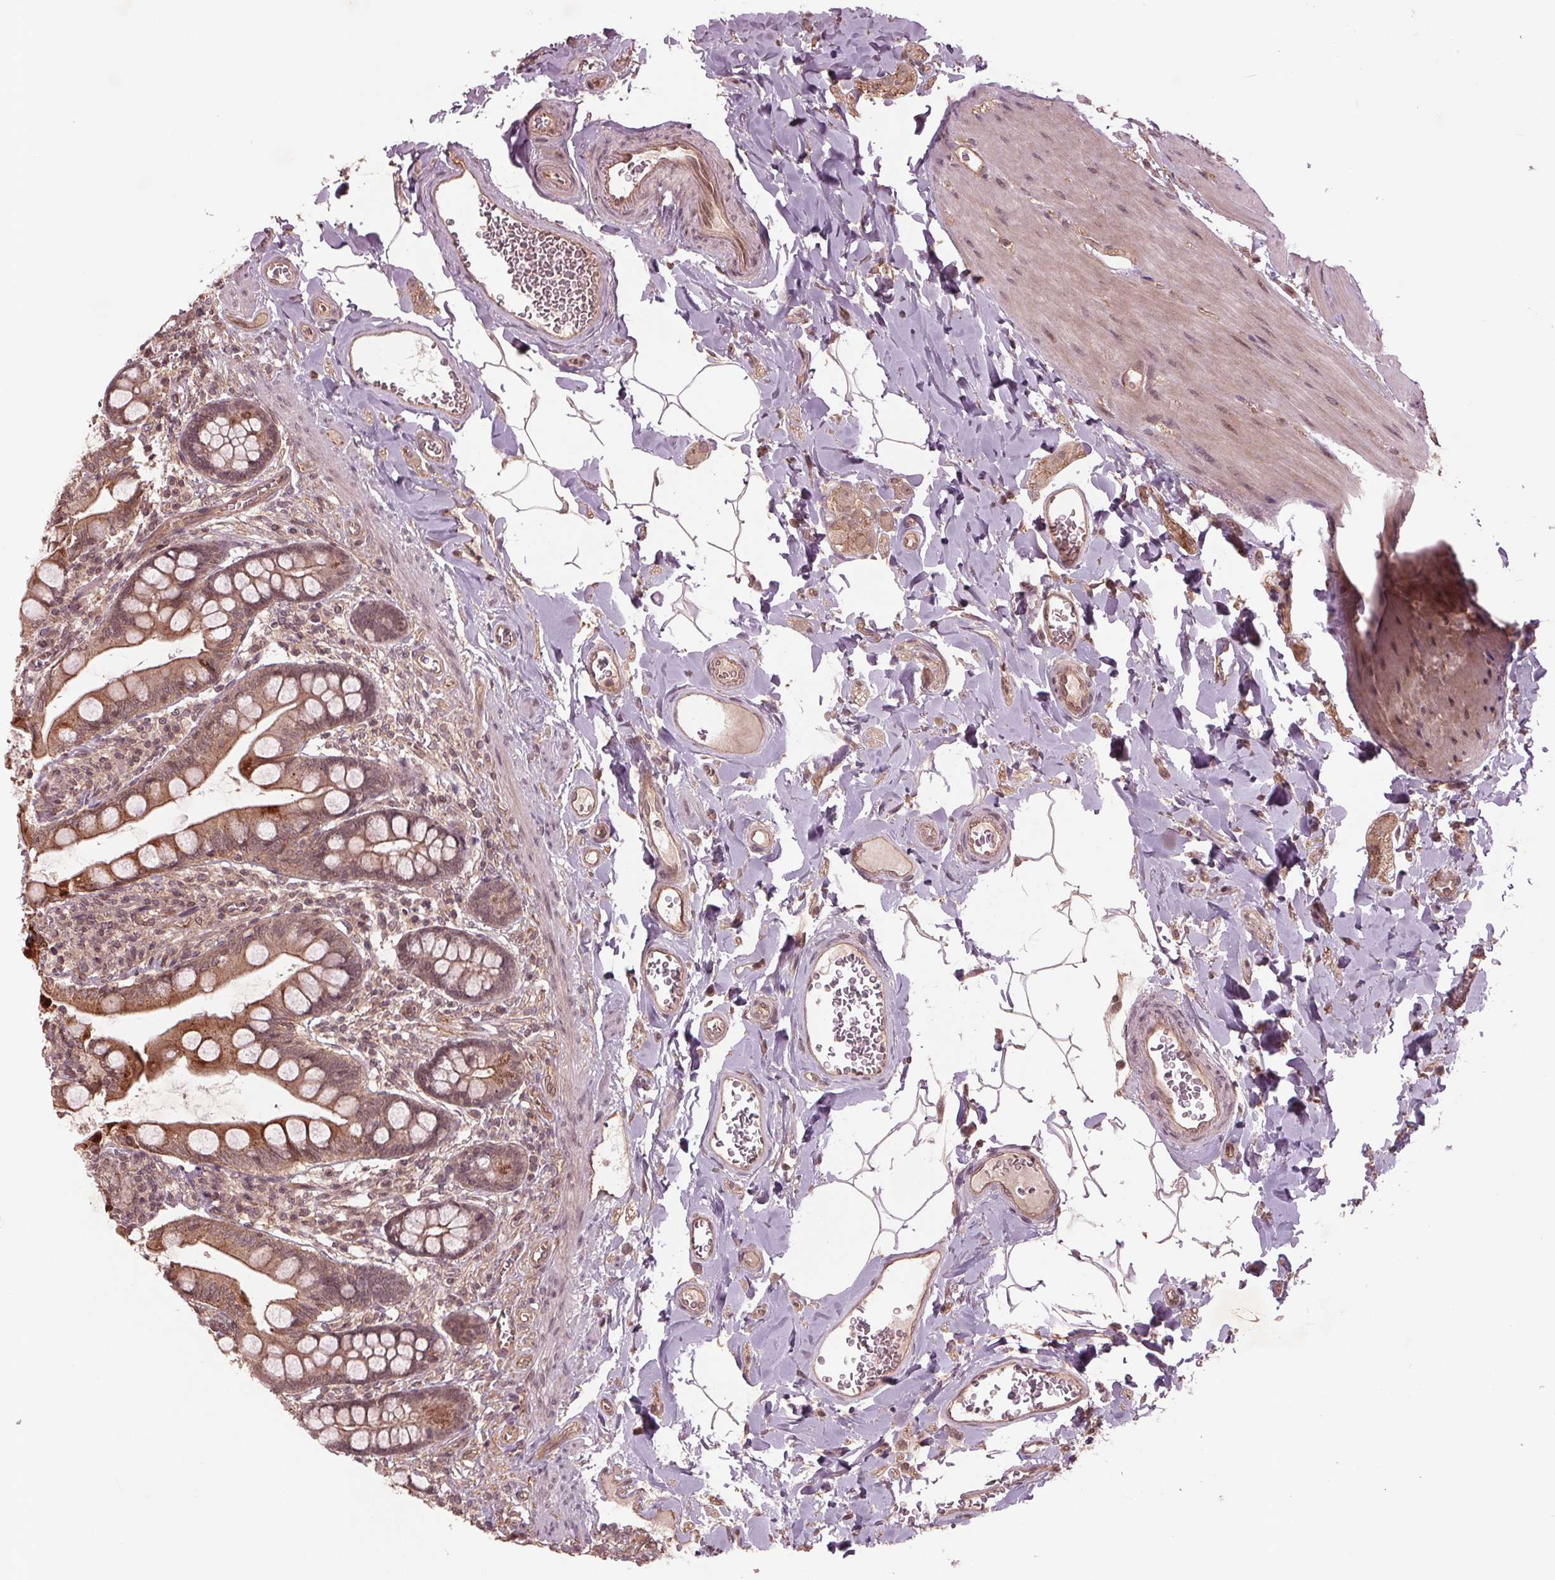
{"staining": {"intensity": "strong", "quantity": "25%-75%", "location": "cytoplasmic/membranous"}, "tissue": "small intestine", "cell_type": "Glandular cells", "image_type": "normal", "snomed": [{"axis": "morphology", "description": "Normal tissue, NOS"}, {"axis": "topography", "description": "Small intestine"}], "caption": "A high-resolution image shows IHC staining of normal small intestine, which shows strong cytoplasmic/membranous staining in about 25%-75% of glandular cells. The staining is performed using DAB brown chromogen to label protein expression. The nuclei are counter-stained blue using hematoxylin.", "gene": "BTBD1", "patient": {"sex": "female", "age": 56}}